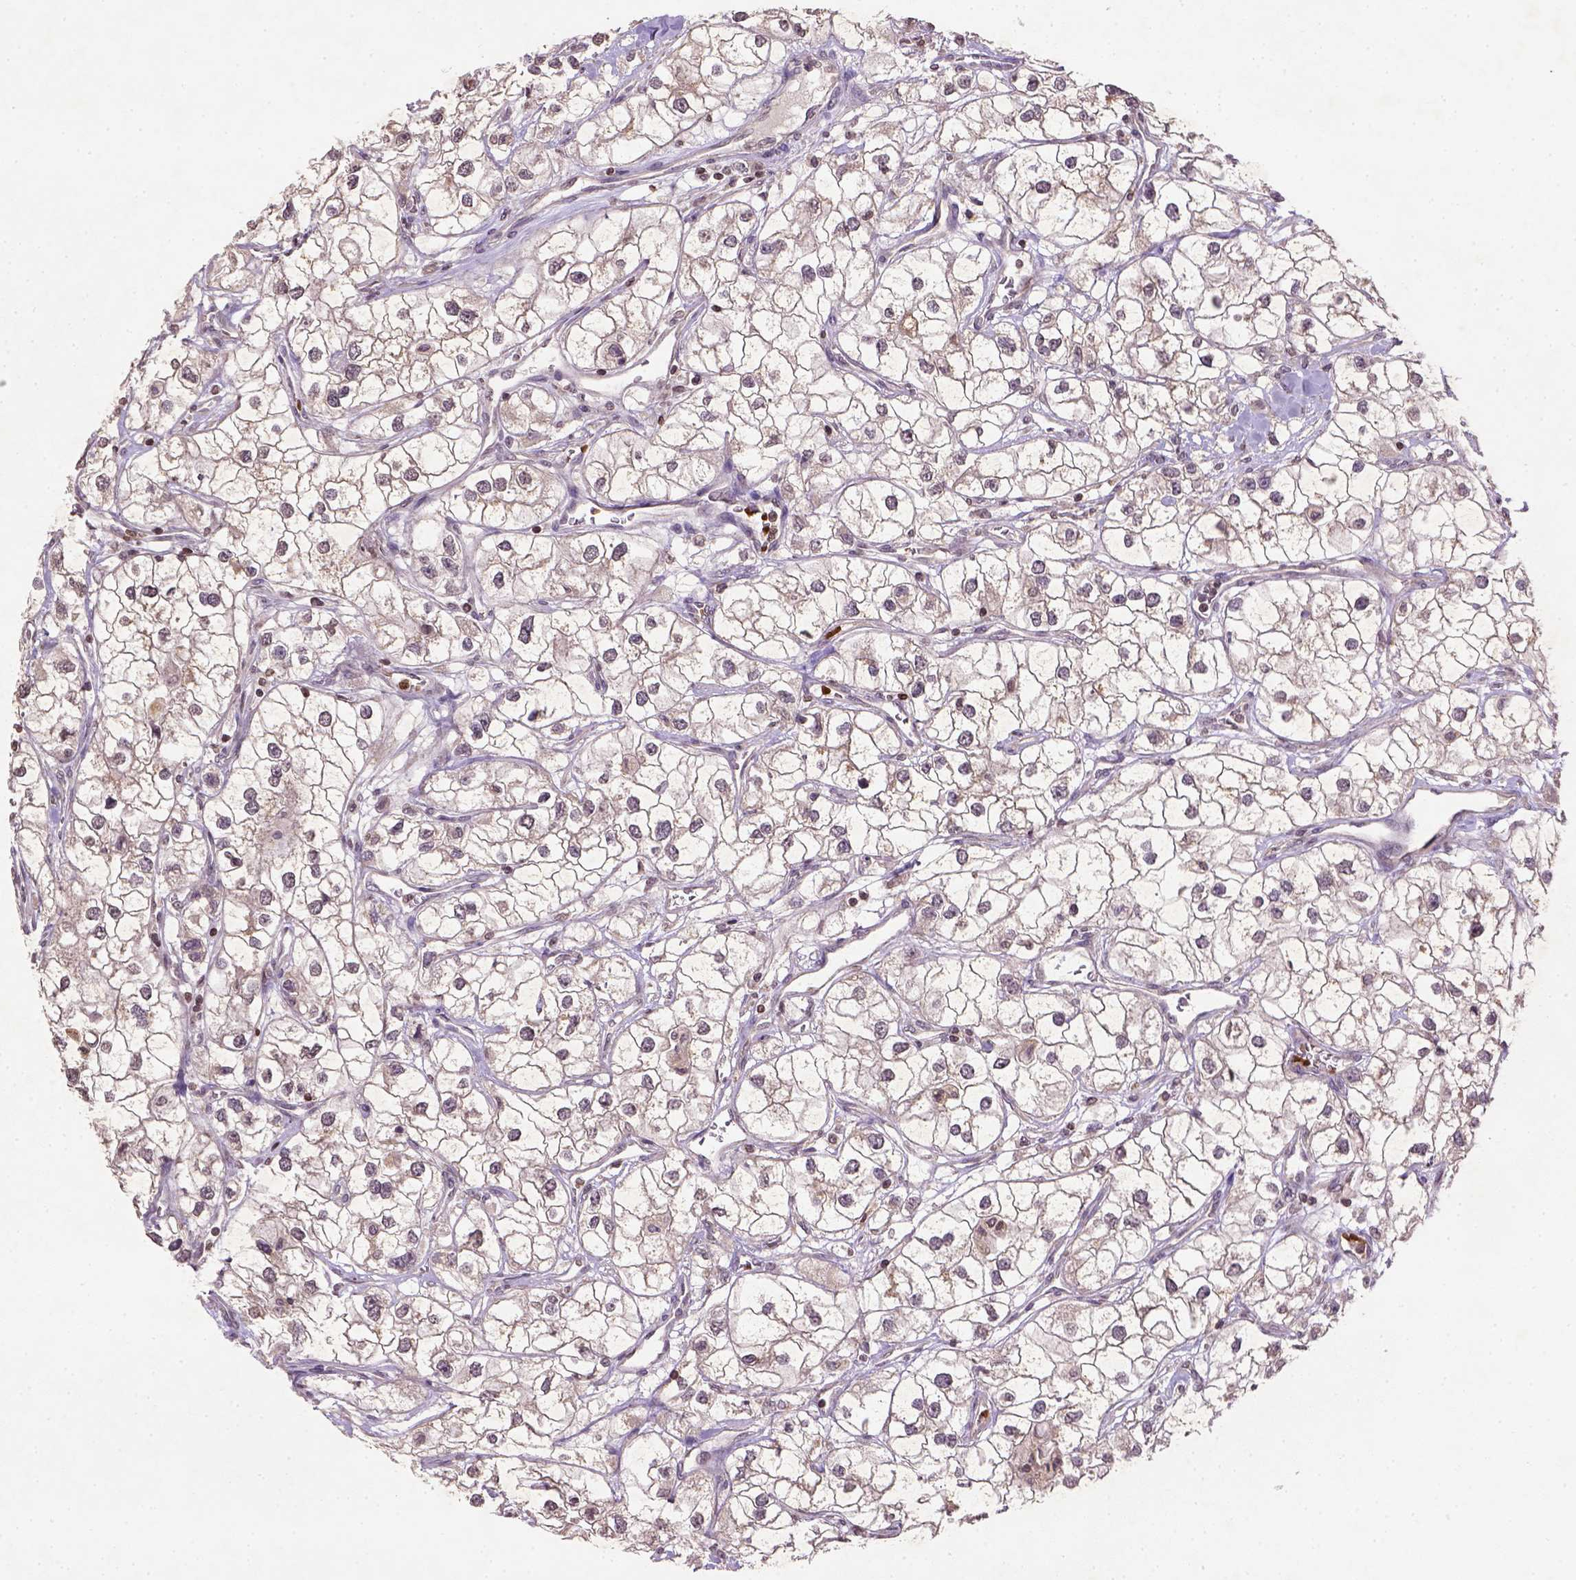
{"staining": {"intensity": "weak", "quantity": ">75%", "location": "cytoplasmic/membranous"}, "tissue": "renal cancer", "cell_type": "Tumor cells", "image_type": "cancer", "snomed": [{"axis": "morphology", "description": "Adenocarcinoma, NOS"}, {"axis": "topography", "description": "Kidney"}], "caption": "Immunohistochemical staining of human renal cancer (adenocarcinoma) reveals low levels of weak cytoplasmic/membranous staining in approximately >75% of tumor cells.", "gene": "NUDT3", "patient": {"sex": "male", "age": 59}}